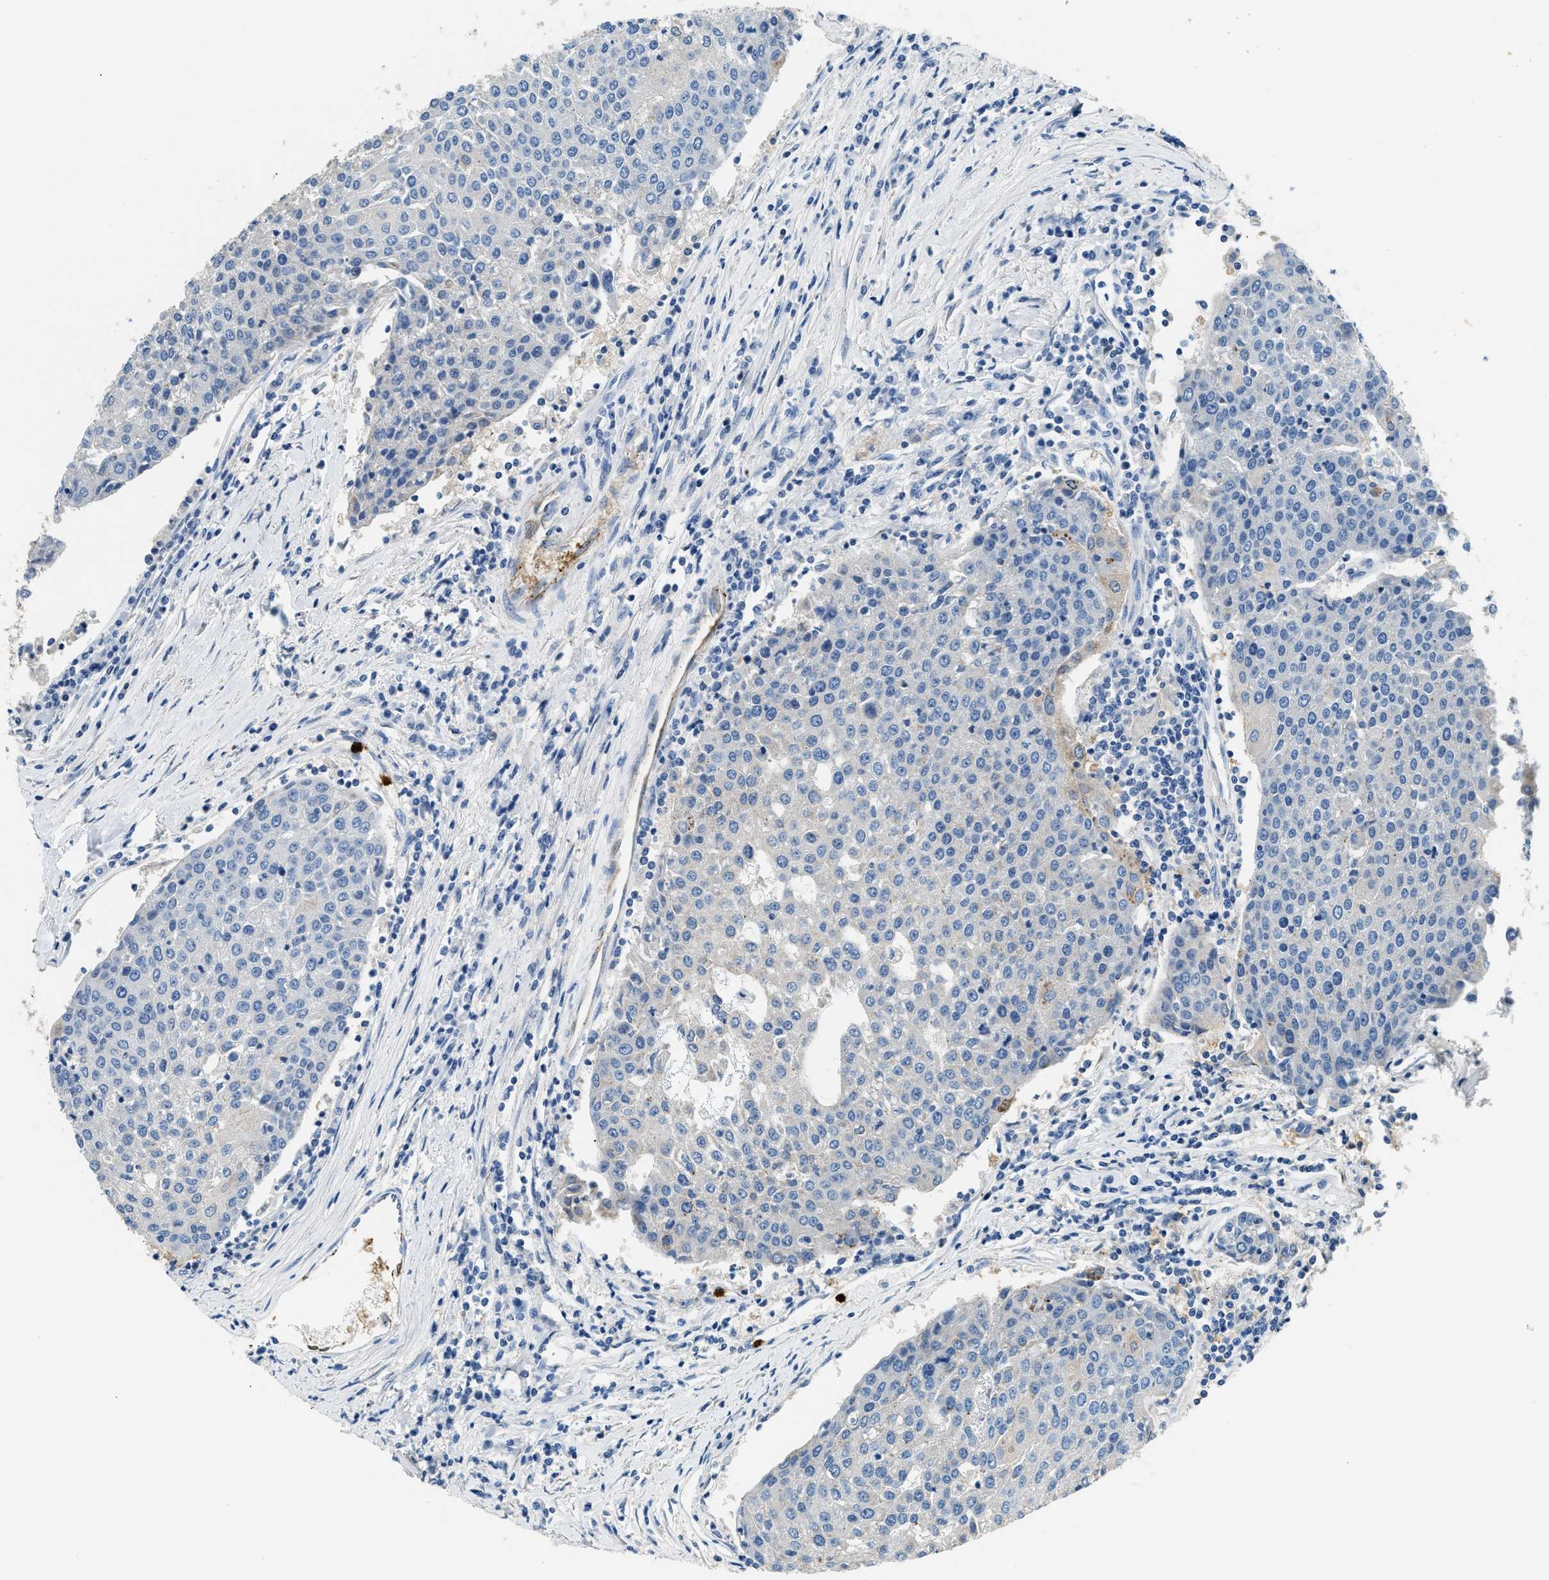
{"staining": {"intensity": "weak", "quantity": "<25%", "location": "cytoplasmic/membranous"}, "tissue": "urothelial cancer", "cell_type": "Tumor cells", "image_type": "cancer", "snomed": [{"axis": "morphology", "description": "Urothelial carcinoma, High grade"}, {"axis": "topography", "description": "Urinary bladder"}], "caption": "An image of urothelial cancer stained for a protein displays no brown staining in tumor cells.", "gene": "ANXA3", "patient": {"sex": "female", "age": 85}}